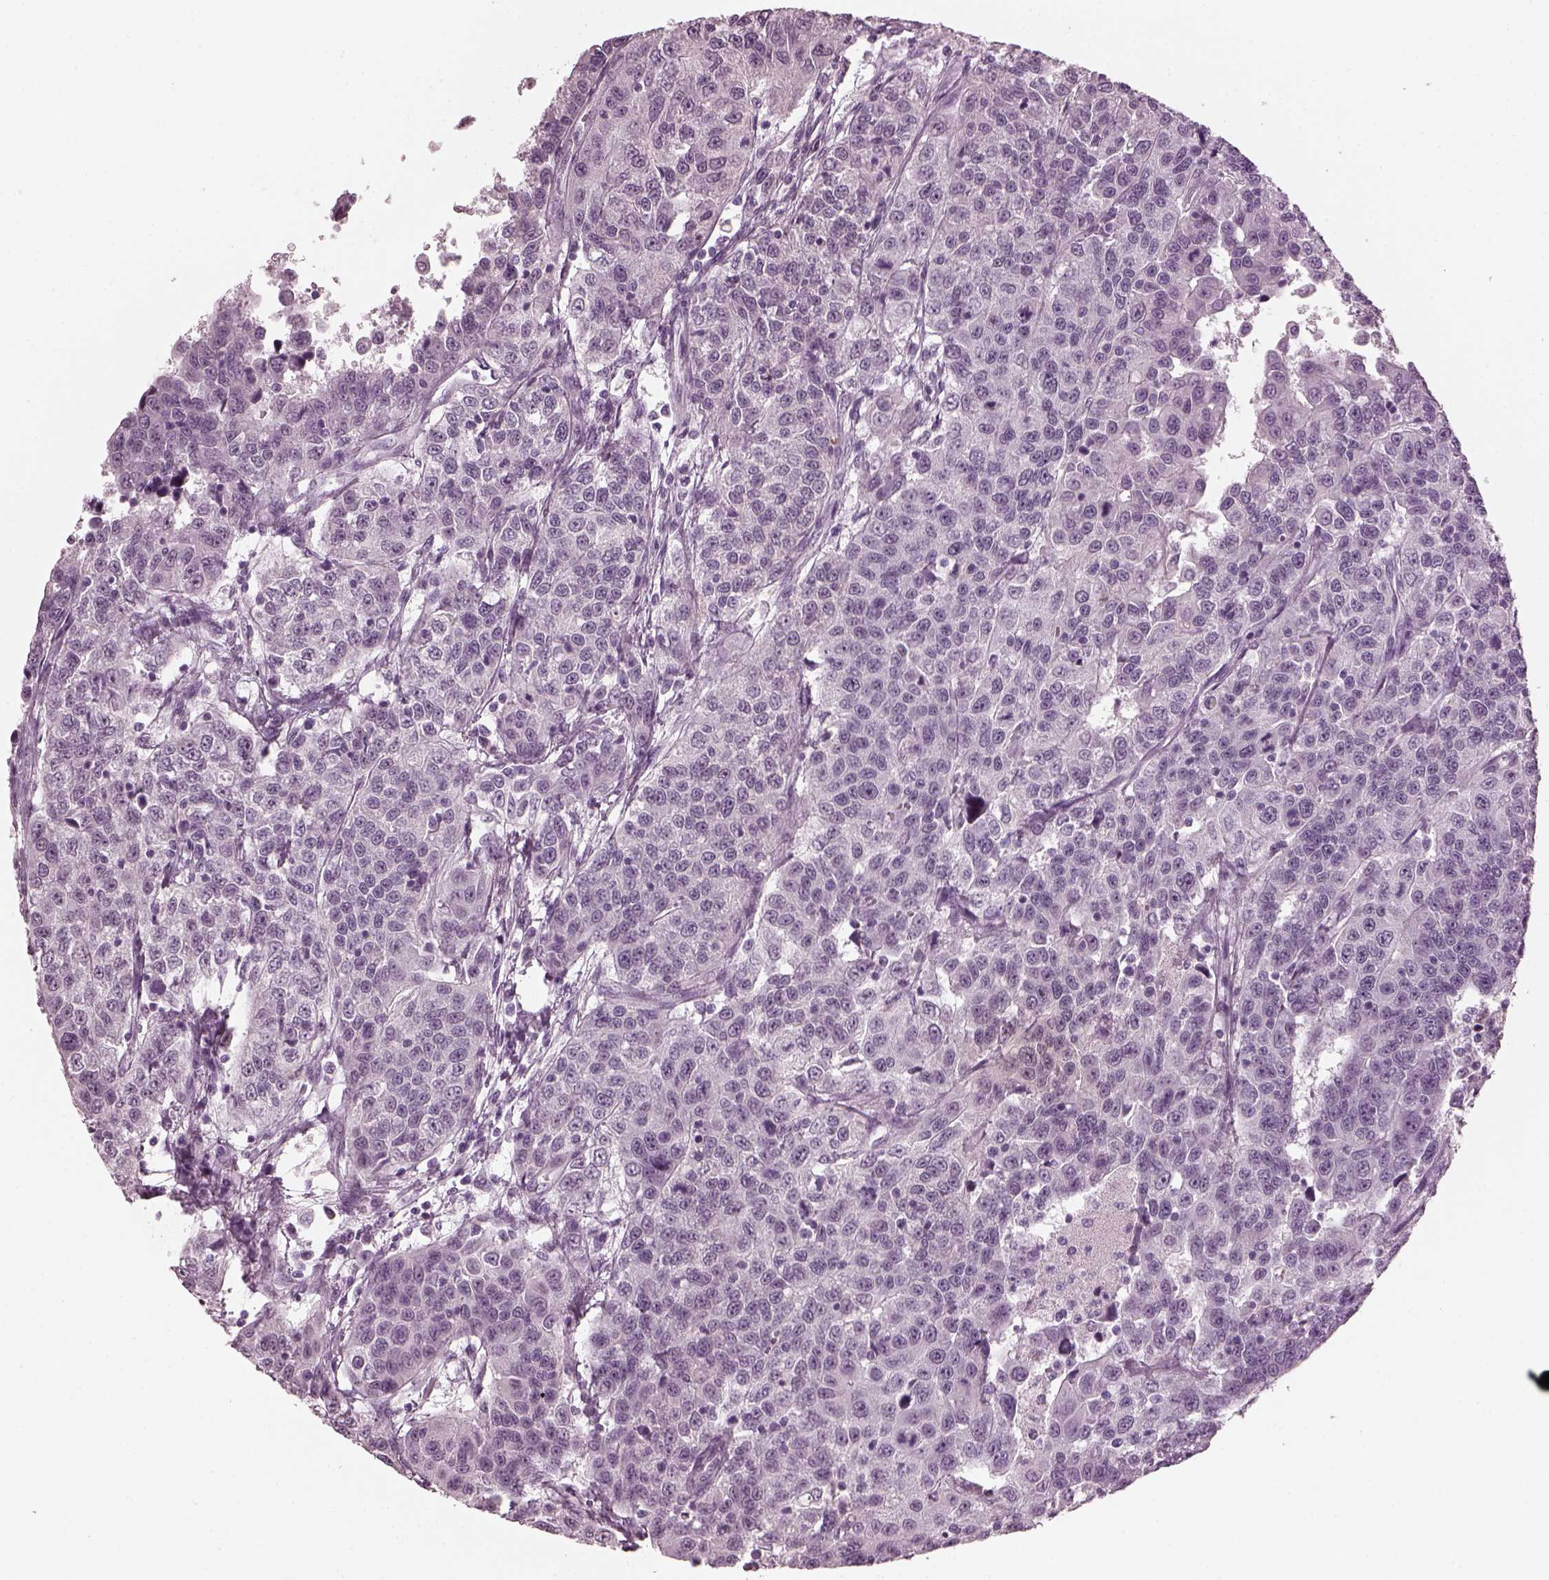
{"staining": {"intensity": "negative", "quantity": "none", "location": "none"}, "tissue": "urothelial cancer", "cell_type": "Tumor cells", "image_type": "cancer", "snomed": [{"axis": "morphology", "description": "Urothelial carcinoma, NOS"}, {"axis": "morphology", "description": "Urothelial carcinoma, High grade"}, {"axis": "topography", "description": "Urinary bladder"}], "caption": "IHC of human transitional cell carcinoma shows no positivity in tumor cells. (DAB (3,3'-diaminobenzidine) IHC with hematoxylin counter stain).", "gene": "SLC6A17", "patient": {"sex": "female", "age": 73}}